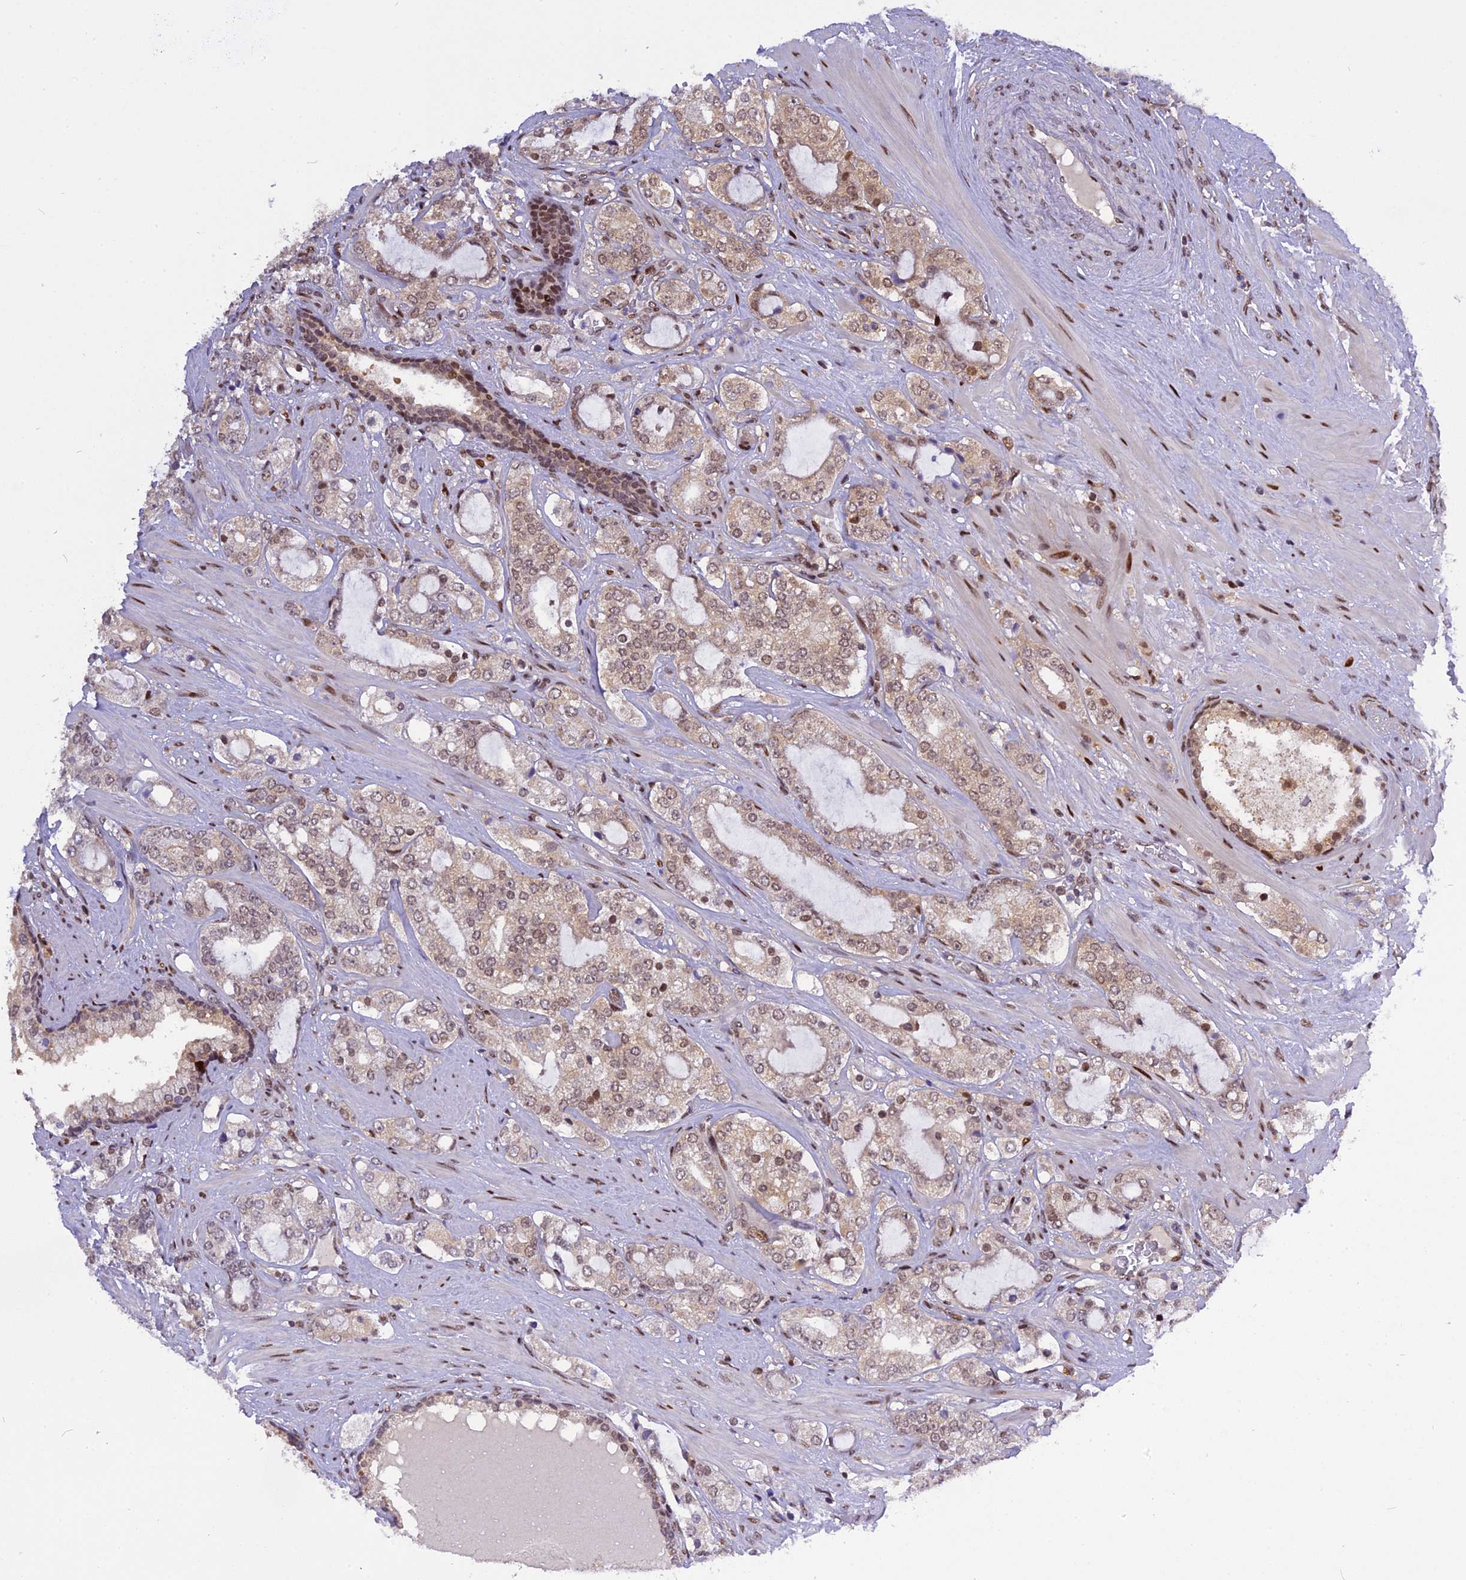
{"staining": {"intensity": "moderate", "quantity": "<25%", "location": "cytoplasmic/membranous,nuclear"}, "tissue": "prostate cancer", "cell_type": "Tumor cells", "image_type": "cancer", "snomed": [{"axis": "morphology", "description": "Adenocarcinoma, High grade"}, {"axis": "topography", "description": "Prostate"}], "caption": "The histopathology image demonstrates a brown stain indicating the presence of a protein in the cytoplasmic/membranous and nuclear of tumor cells in prostate cancer.", "gene": "RABGGTA", "patient": {"sex": "male", "age": 64}}